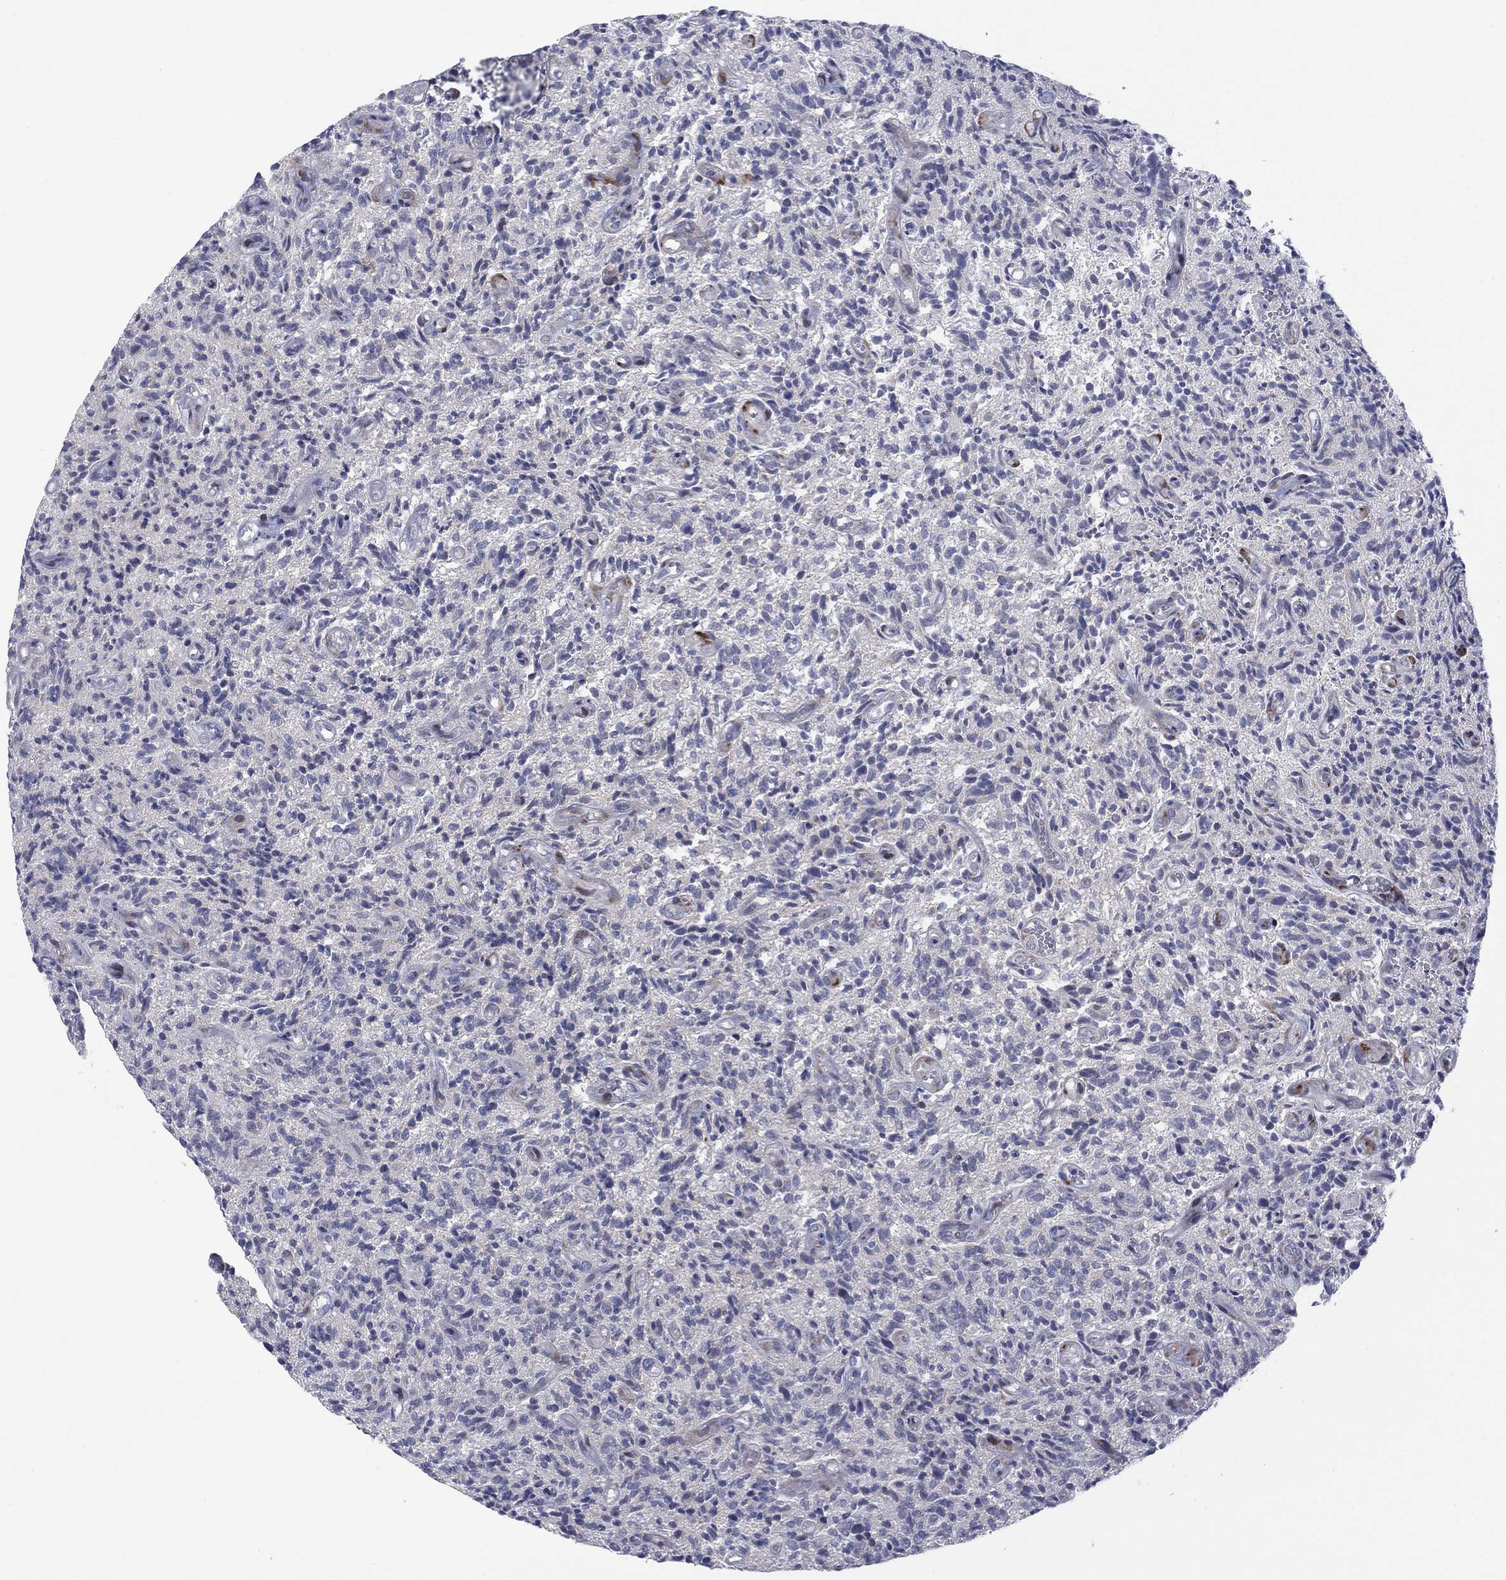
{"staining": {"intensity": "negative", "quantity": "none", "location": "none"}, "tissue": "glioma", "cell_type": "Tumor cells", "image_type": "cancer", "snomed": [{"axis": "morphology", "description": "Glioma, malignant, High grade"}, {"axis": "topography", "description": "Brain"}], "caption": "High magnification brightfield microscopy of glioma stained with DAB (3,3'-diaminobenzidine) (brown) and counterstained with hematoxylin (blue): tumor cells show no significant staining.", "gene": "TTC21B", "patient": {"sex": "male", "age": 64}}